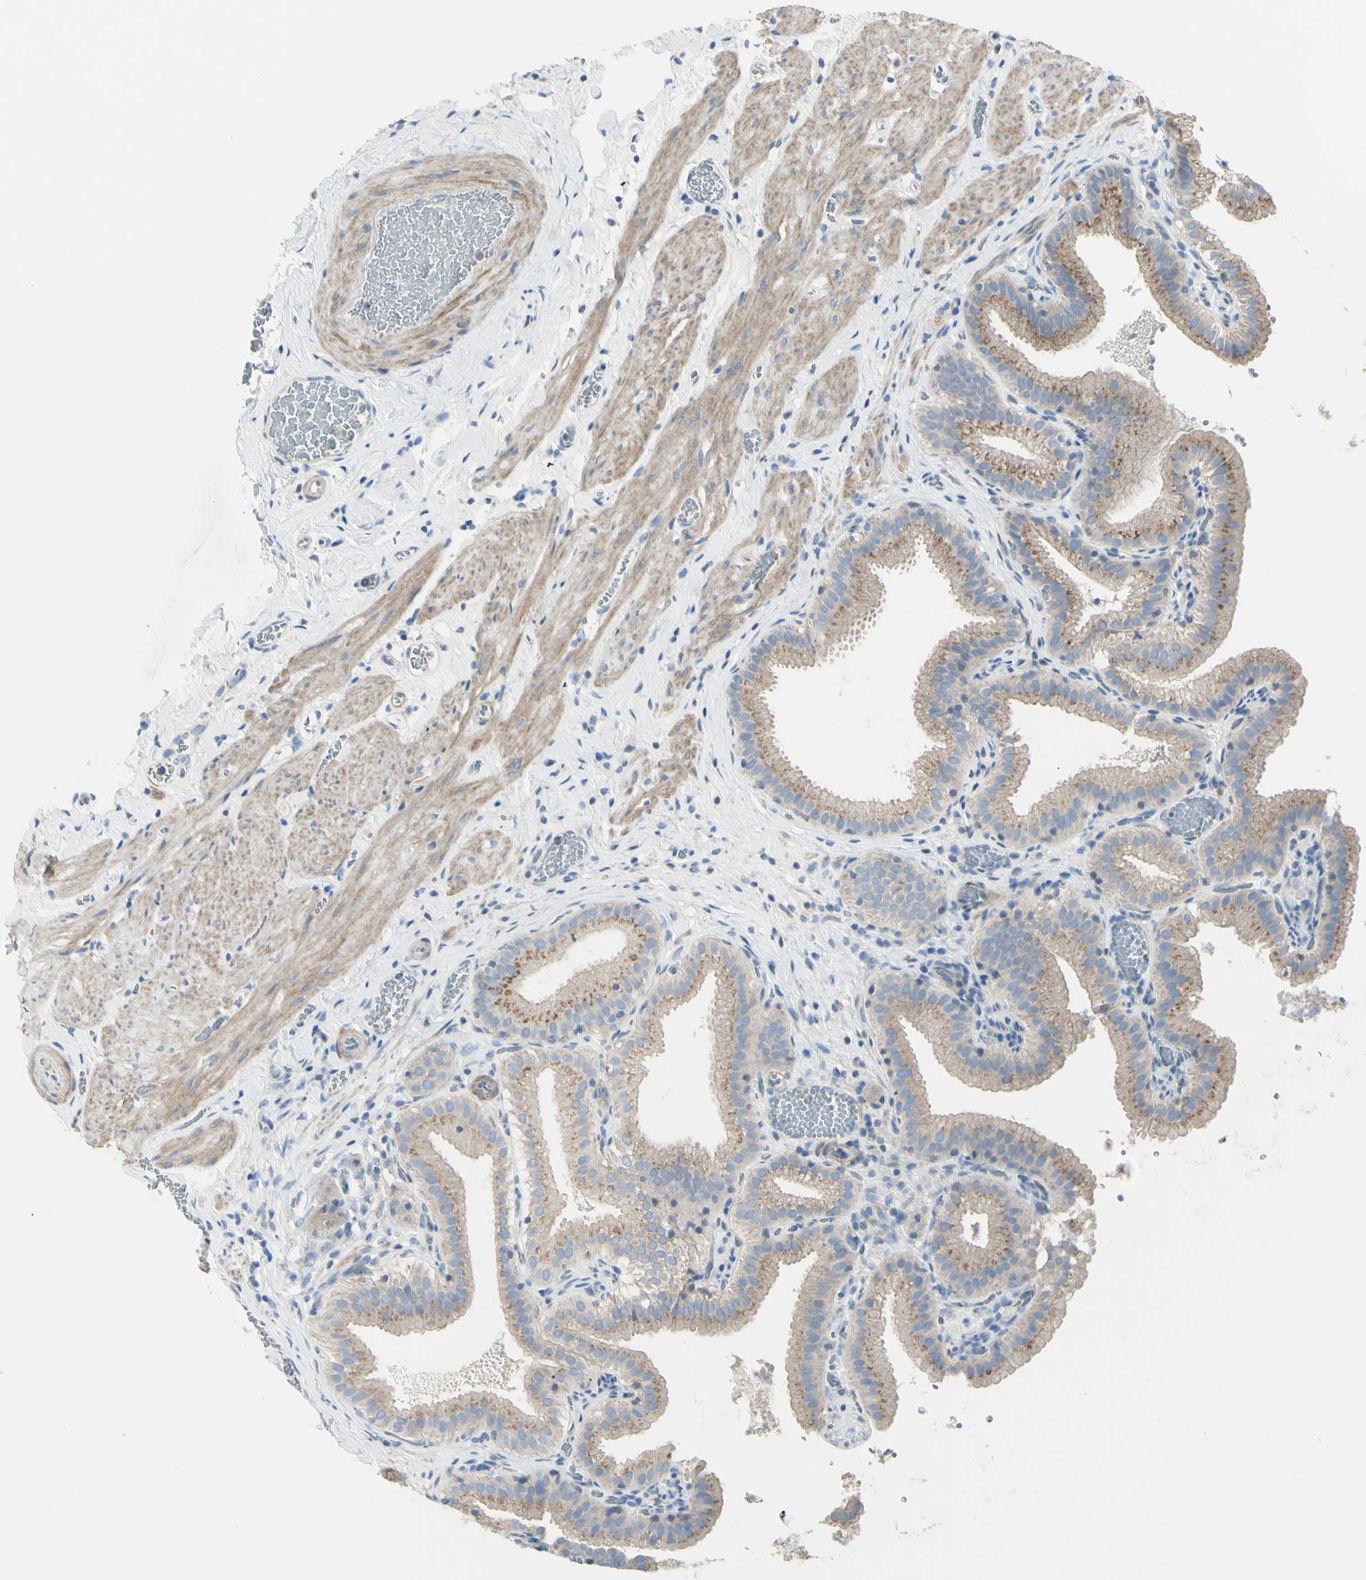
{"staining": {"intensity": "weak", "quantity": ">75%", "location": "cytoplasmic/membranous"}, "tissue": "gallbladder", "cell_type": "Glandular cells", "image_type": "normal", "snomed": [{"axis": "morphology", "description": "Normal tissue, NOS"}, {"axis": "topography", "description": "Gallbladder"}], "caption": "High-power microscopy captured an IHC image of benign gallbladder, revealing weak cytoplasmic/membranous expression in about >75% of glandular cells.", "gene": "B4GALT3", "patient": {"sex": "male", "age": 54}}